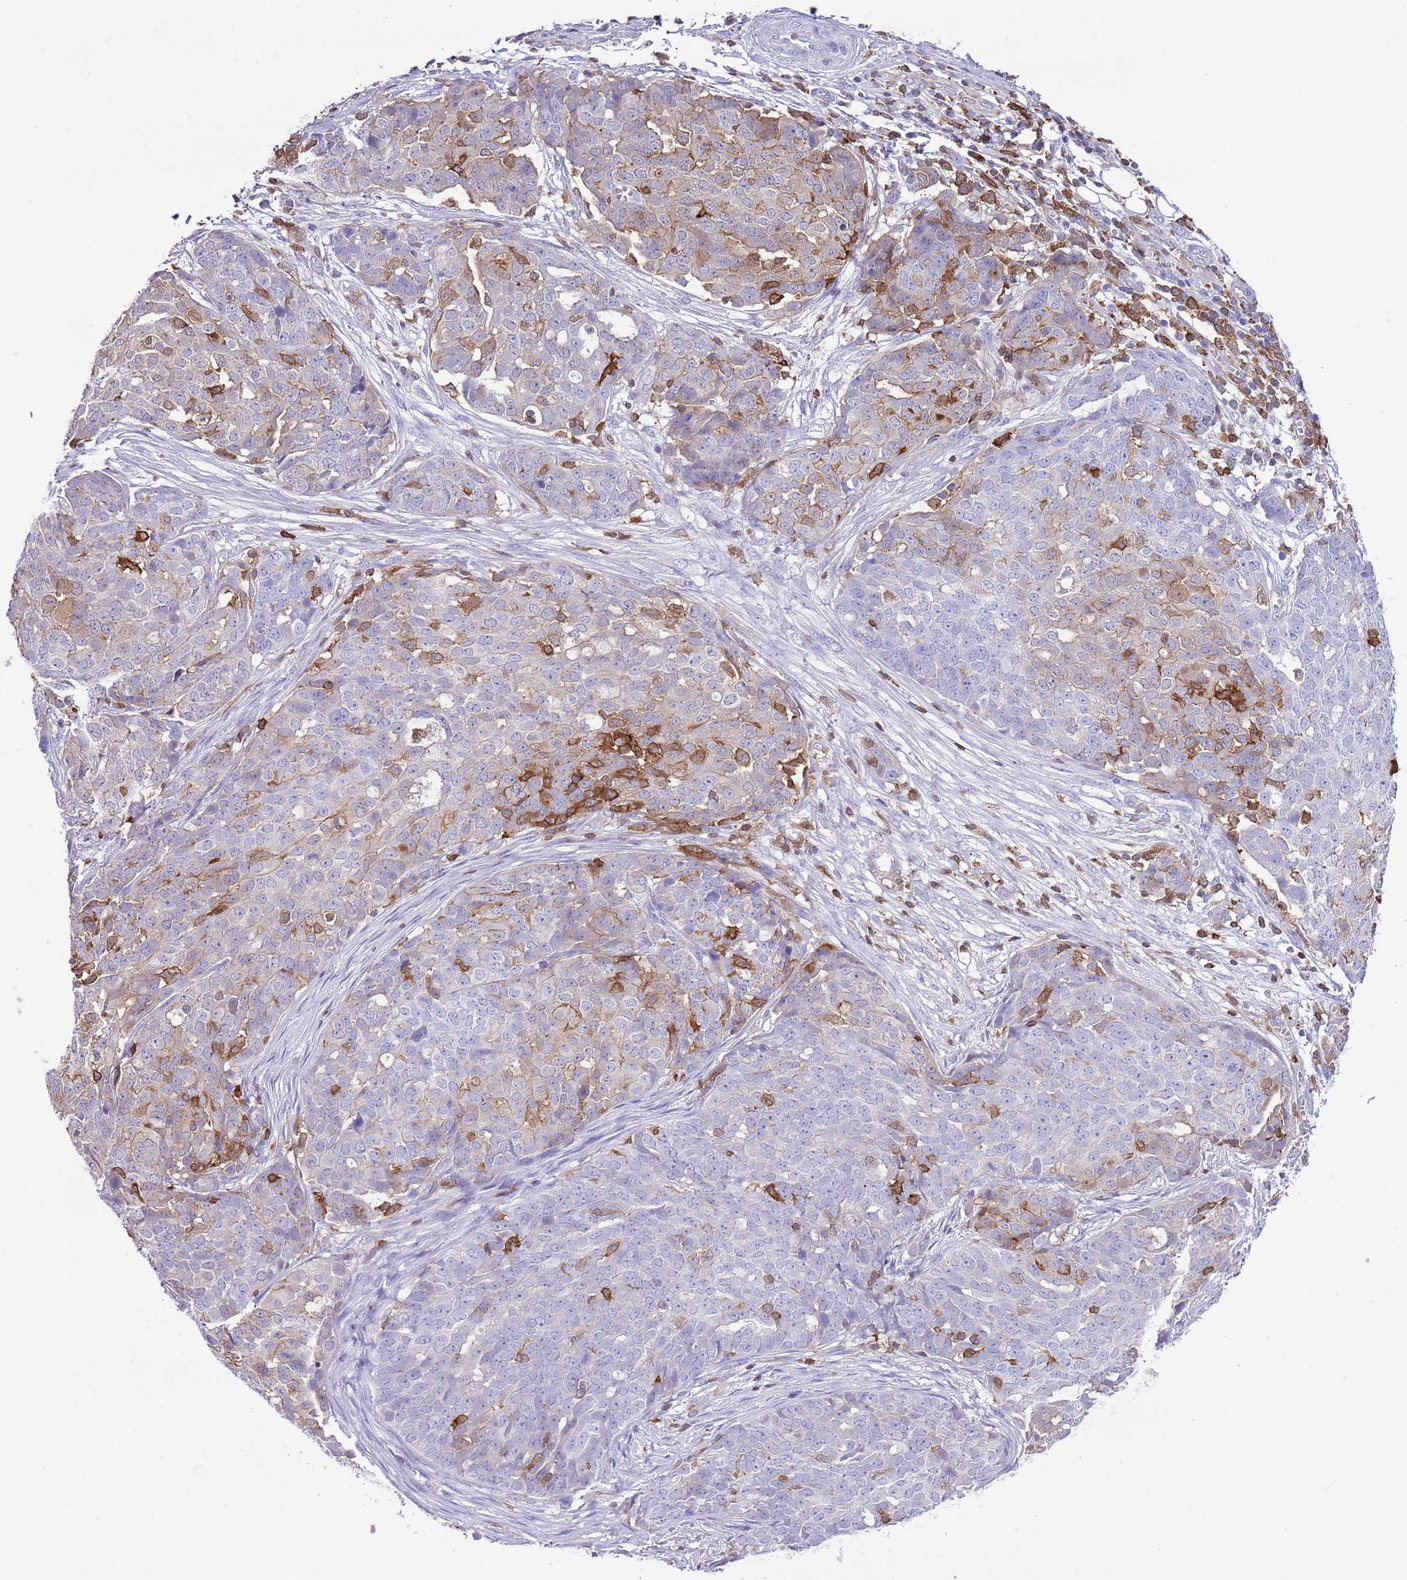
{"staining": {"intensity": "moderate", "quantity": "<25%", "location": "cytoplasmic/membranous"}, "tissue": "ovarian cancer", "cell_type": "Tumor cells", "image_type": "cancer", "snomed": [{"axis": "morphology", "description": "Cystadenocarcinoma, serous, NOS"}, {"axis": "topography", "description": "Soft tissue"}, {"axis": "topography", "description": "Ovary"}], "caption": "Protein positivity by immunohistochemistry shows moderate cytoplasmic/membranous staining in approximately <25% of tumor cells in ovarian serous cystadenocarcinoma.", "gene": "EFHD2", "patient": {"sex": "female", "age": 57}}